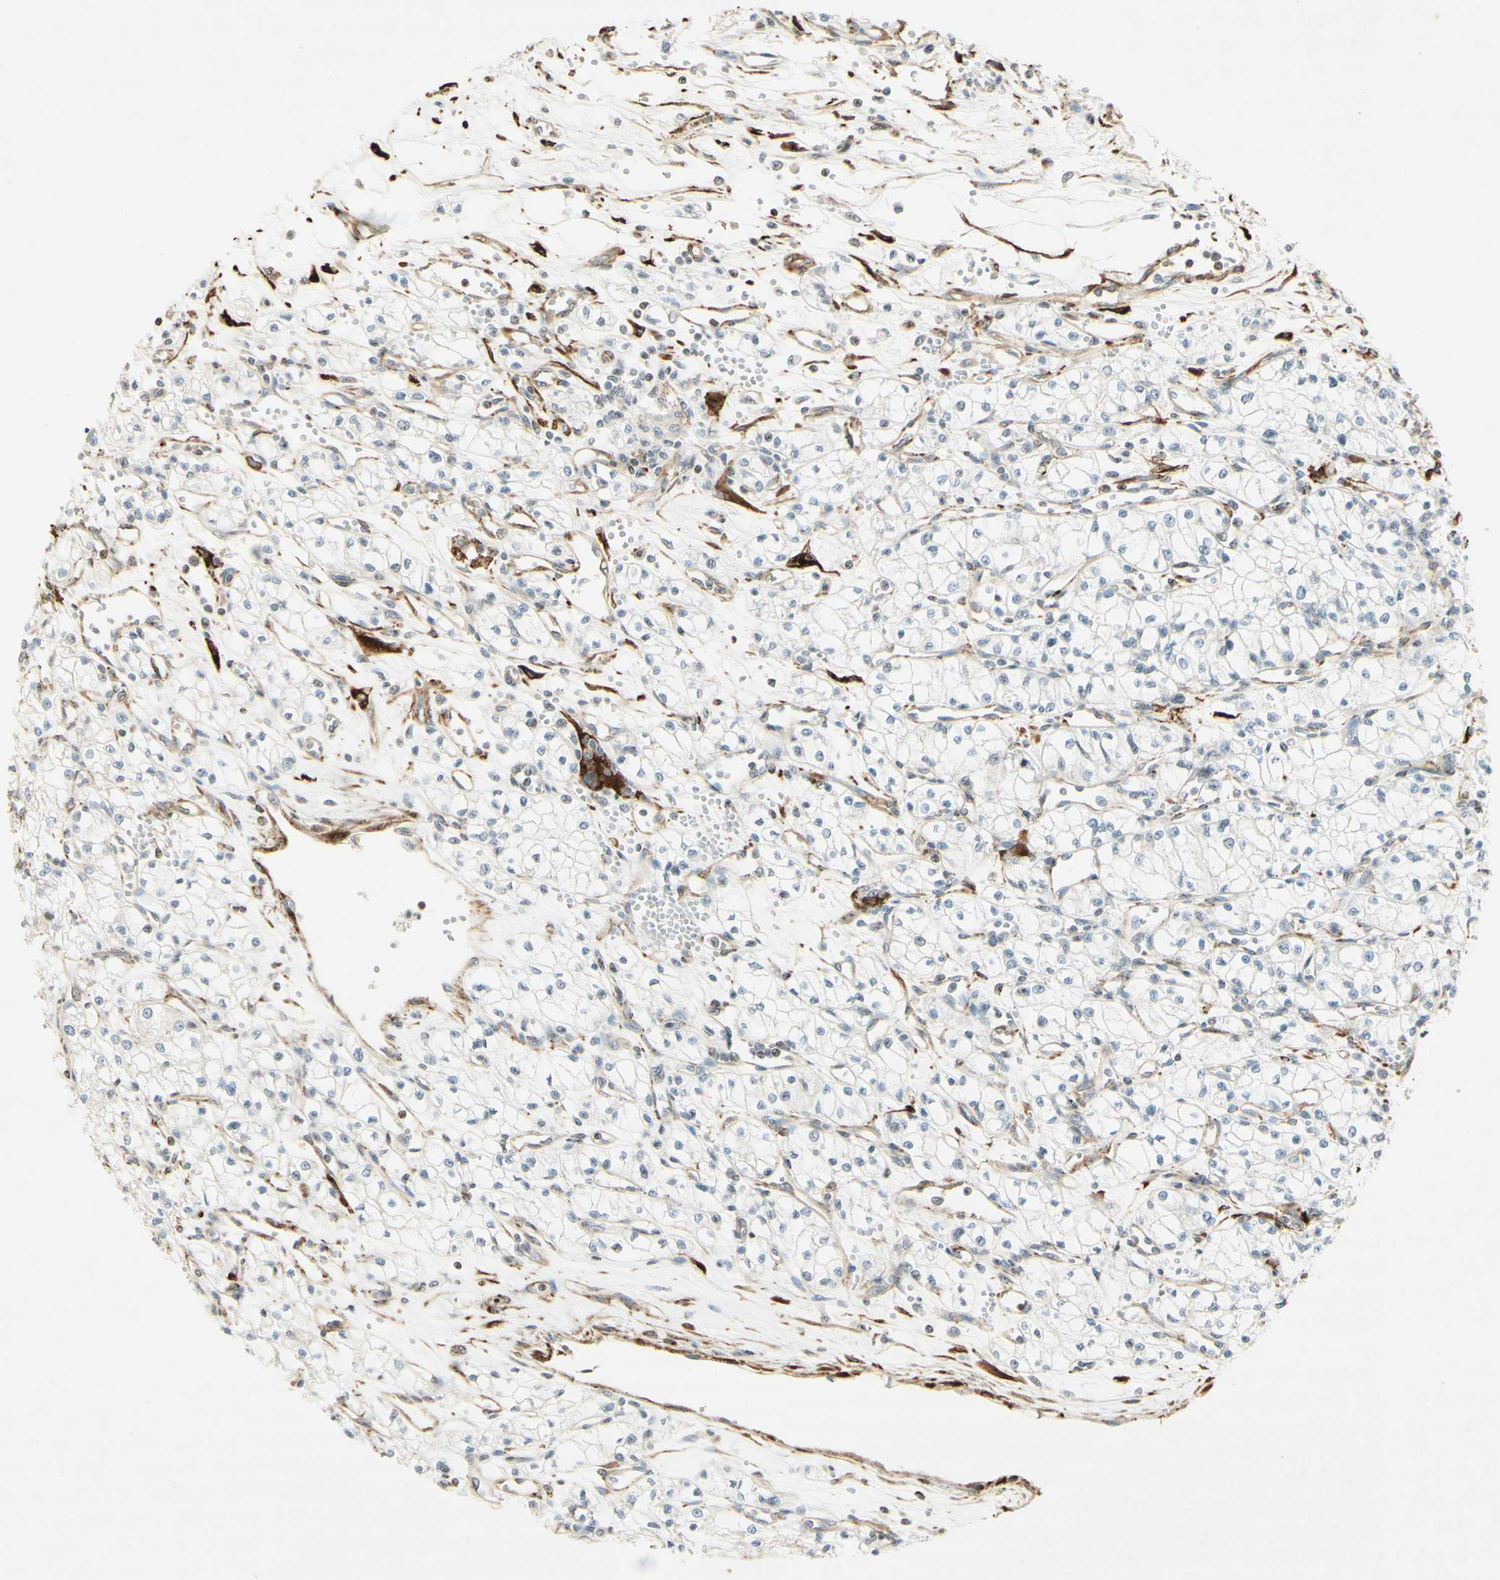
{"staining": {"intensity": "weak", "quantity": "<25%", "location": "cytoplasmic/membranous"}, "tissue": "renal cancer", "cell_type": "Tumor cells", "image_type": "cancer", "snomed": [{"axis": "morphology", "description": "Normal tissue, NOS"}, {"axis": "morphology", "description": "Adenocarcinoma, NOS"}, {"axis": "topography", "description": "Kidney"}], "caption": "Immunohistochemistry image of renal cancer (adenocarcinoma) stained for a protein (brown), which reveals no expression in tumor cells.", "gene": "MAP1B", "patient": {"sex": "male", "age": 59}}